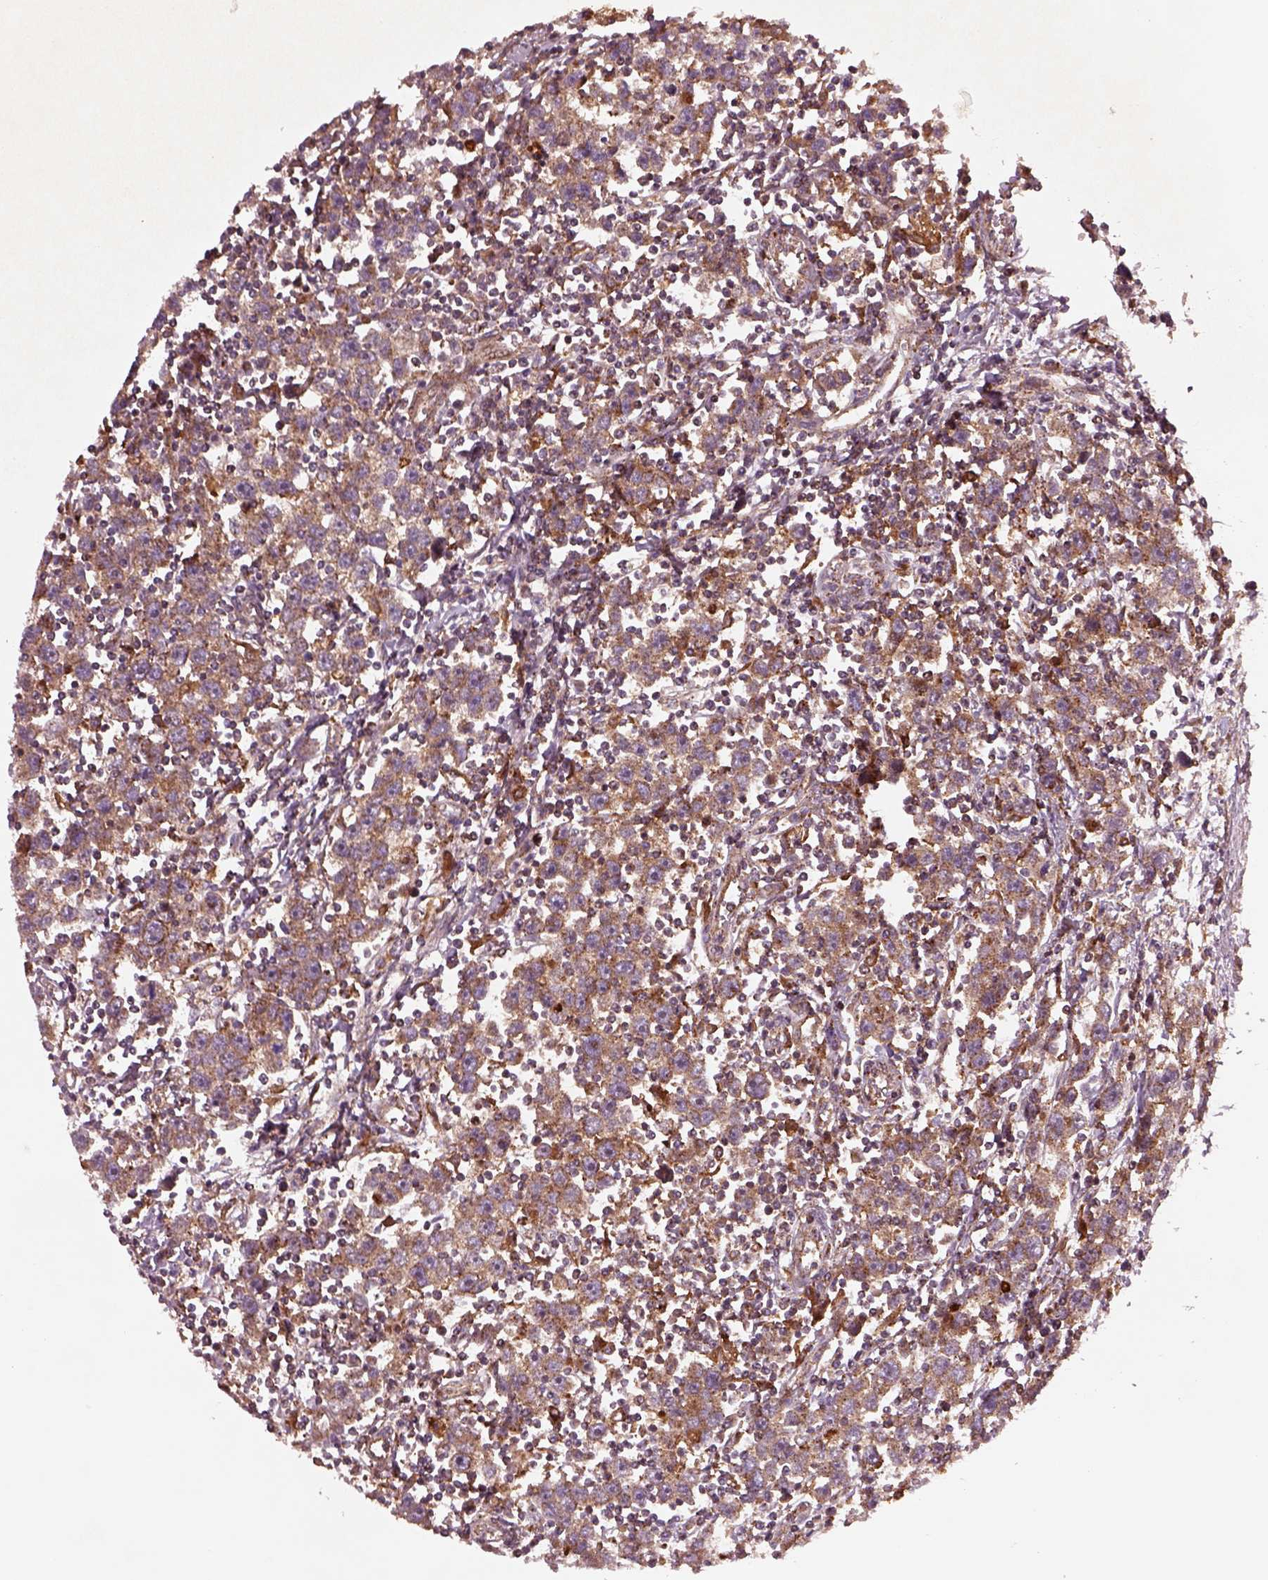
{"staining": {"intensity": "moderate", "quantity": "<25%", "location": "cytoplasmic/membranous"}, "tissue": "testis cancer", "cell_type": "Tumor cells", "image_type": "cancer", "snomed": [{"axis": "morphology", "description": "Seminoma, NOS"}, {"axis": "topography", "description": "Testis"}], "caption": "Protein expression analysis of testis cancer demonstrates moderate cytoplasmic/membranous expression in approximately <25% of tumor cells.", "gene": "WASHC2A", "patient": {"sex": "male", "age": 30}}